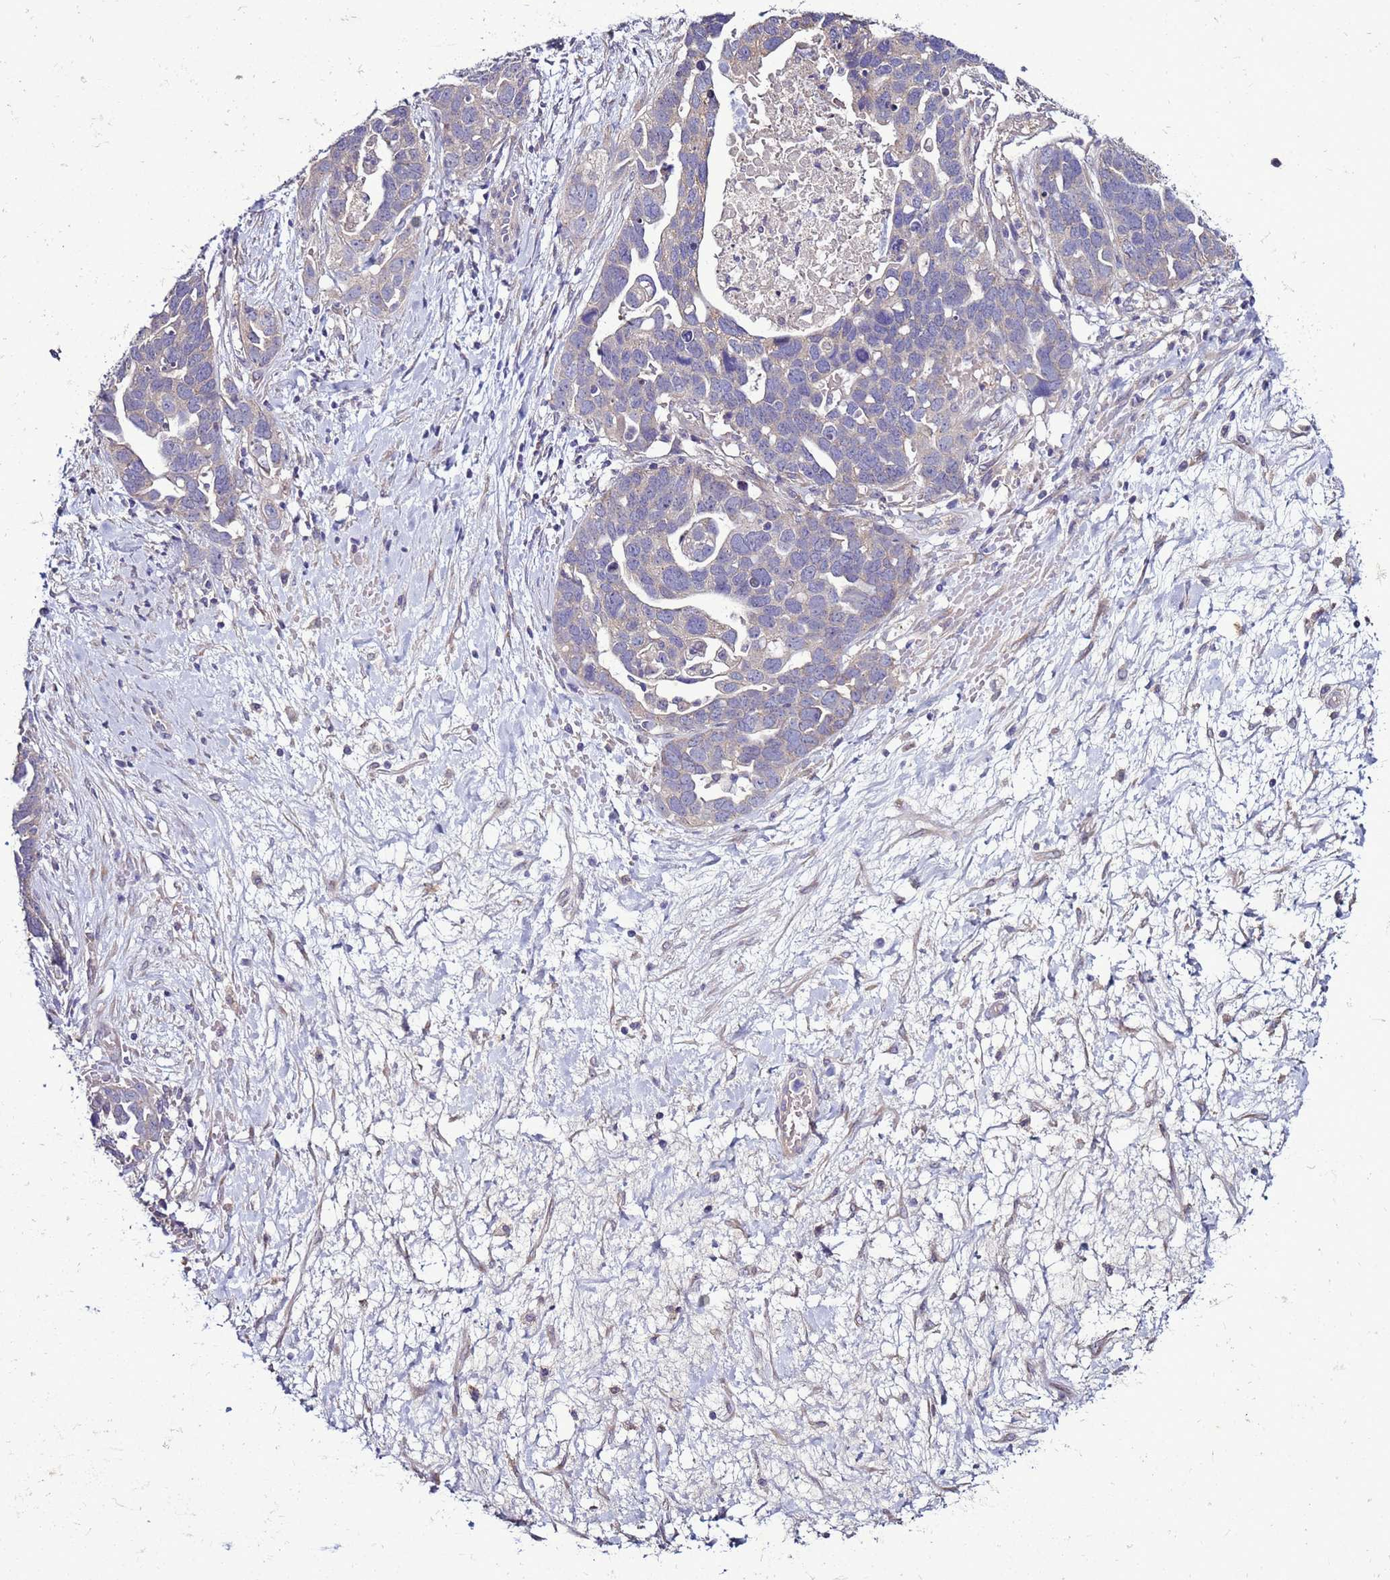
{"staining": {"intensity": "weak", "quantity": "<25%", "location": "cytoplasmic/membranous"}, "tissue": "ovarian cancer", "cell_type": "Tumor cells", "image_type": "cancer", "snomed": [{"axis": "morphology", "description": "Cystadenocarcinoma, serous, NOS"}, {"axis": "topography", "description": "Ovary"}], "caption": "The histopathology image reveals no staining of tumor cells in ovarian cancer (serous cystadenocarcinoma).", "gene": "RABL2B", "patient": {"sex": "female", "age": 54}}